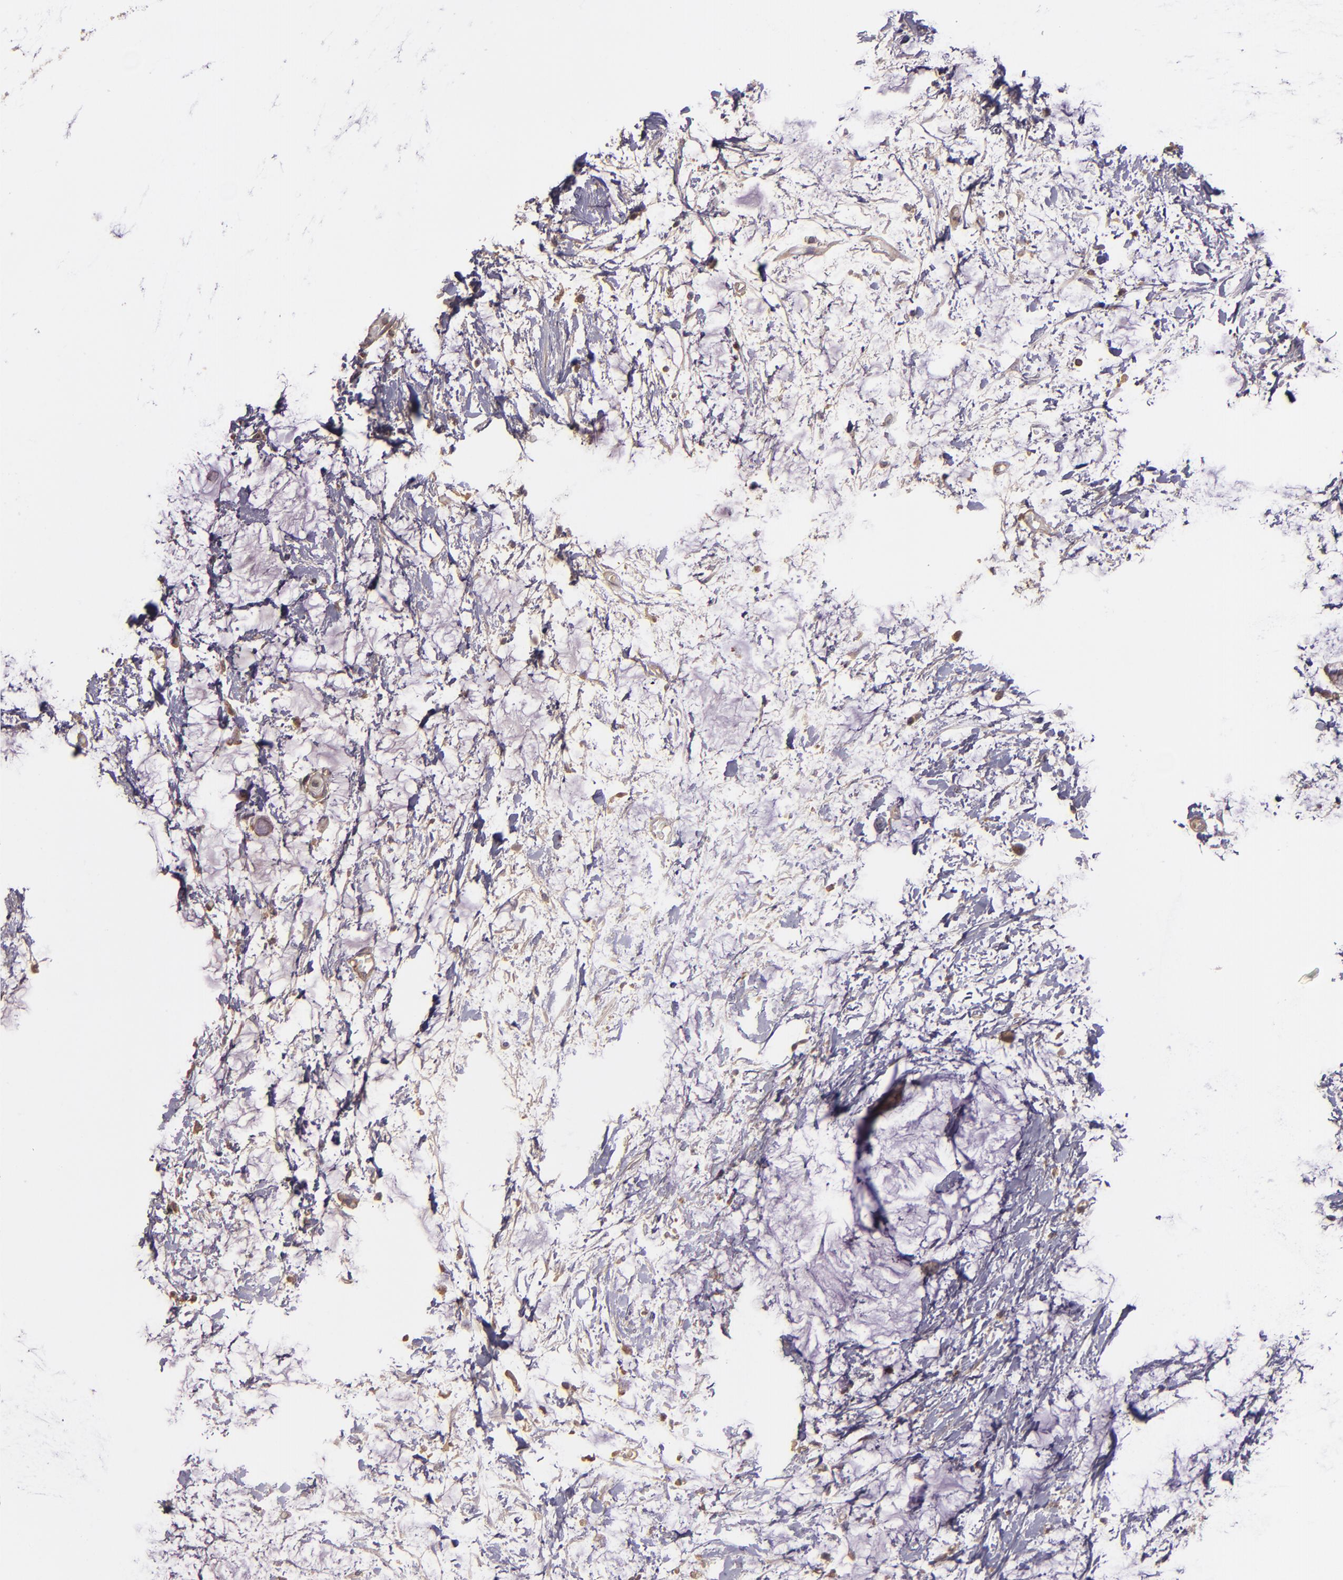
{"staining": {"intensity": "moderate", "quantity": ">75%", "location": "cytoplasmic/membranous"}, "tissue": "colorectal cancer", "cell_type": "Tumor cells", "image_type": "cancer", "snomed": [{"axis": "morphology", "description": "Normal tissue, NOS"}, {"axis": "morphology", "description": "Adenocarcinoma, NOS"}, {"axis": "topography", "description": "Colon"}, {"axis": "topography", "description": "Peripheral nerve tissue"}], "caption": "Immunohistochemistry (IHC) staining of colorectal cancer, which shows medium levels of moderate cytoplasmic/membranous staining in approximately >75% of tumor cells indicating moderate cytoplasmic/membranous protein positivity. The staining was performed using DAB (brown) for protein detection and nuclei were counterstained in hematoxylin (blue).", "gene": "ECE1", "patient": {"sex": "male", "age": 14}}